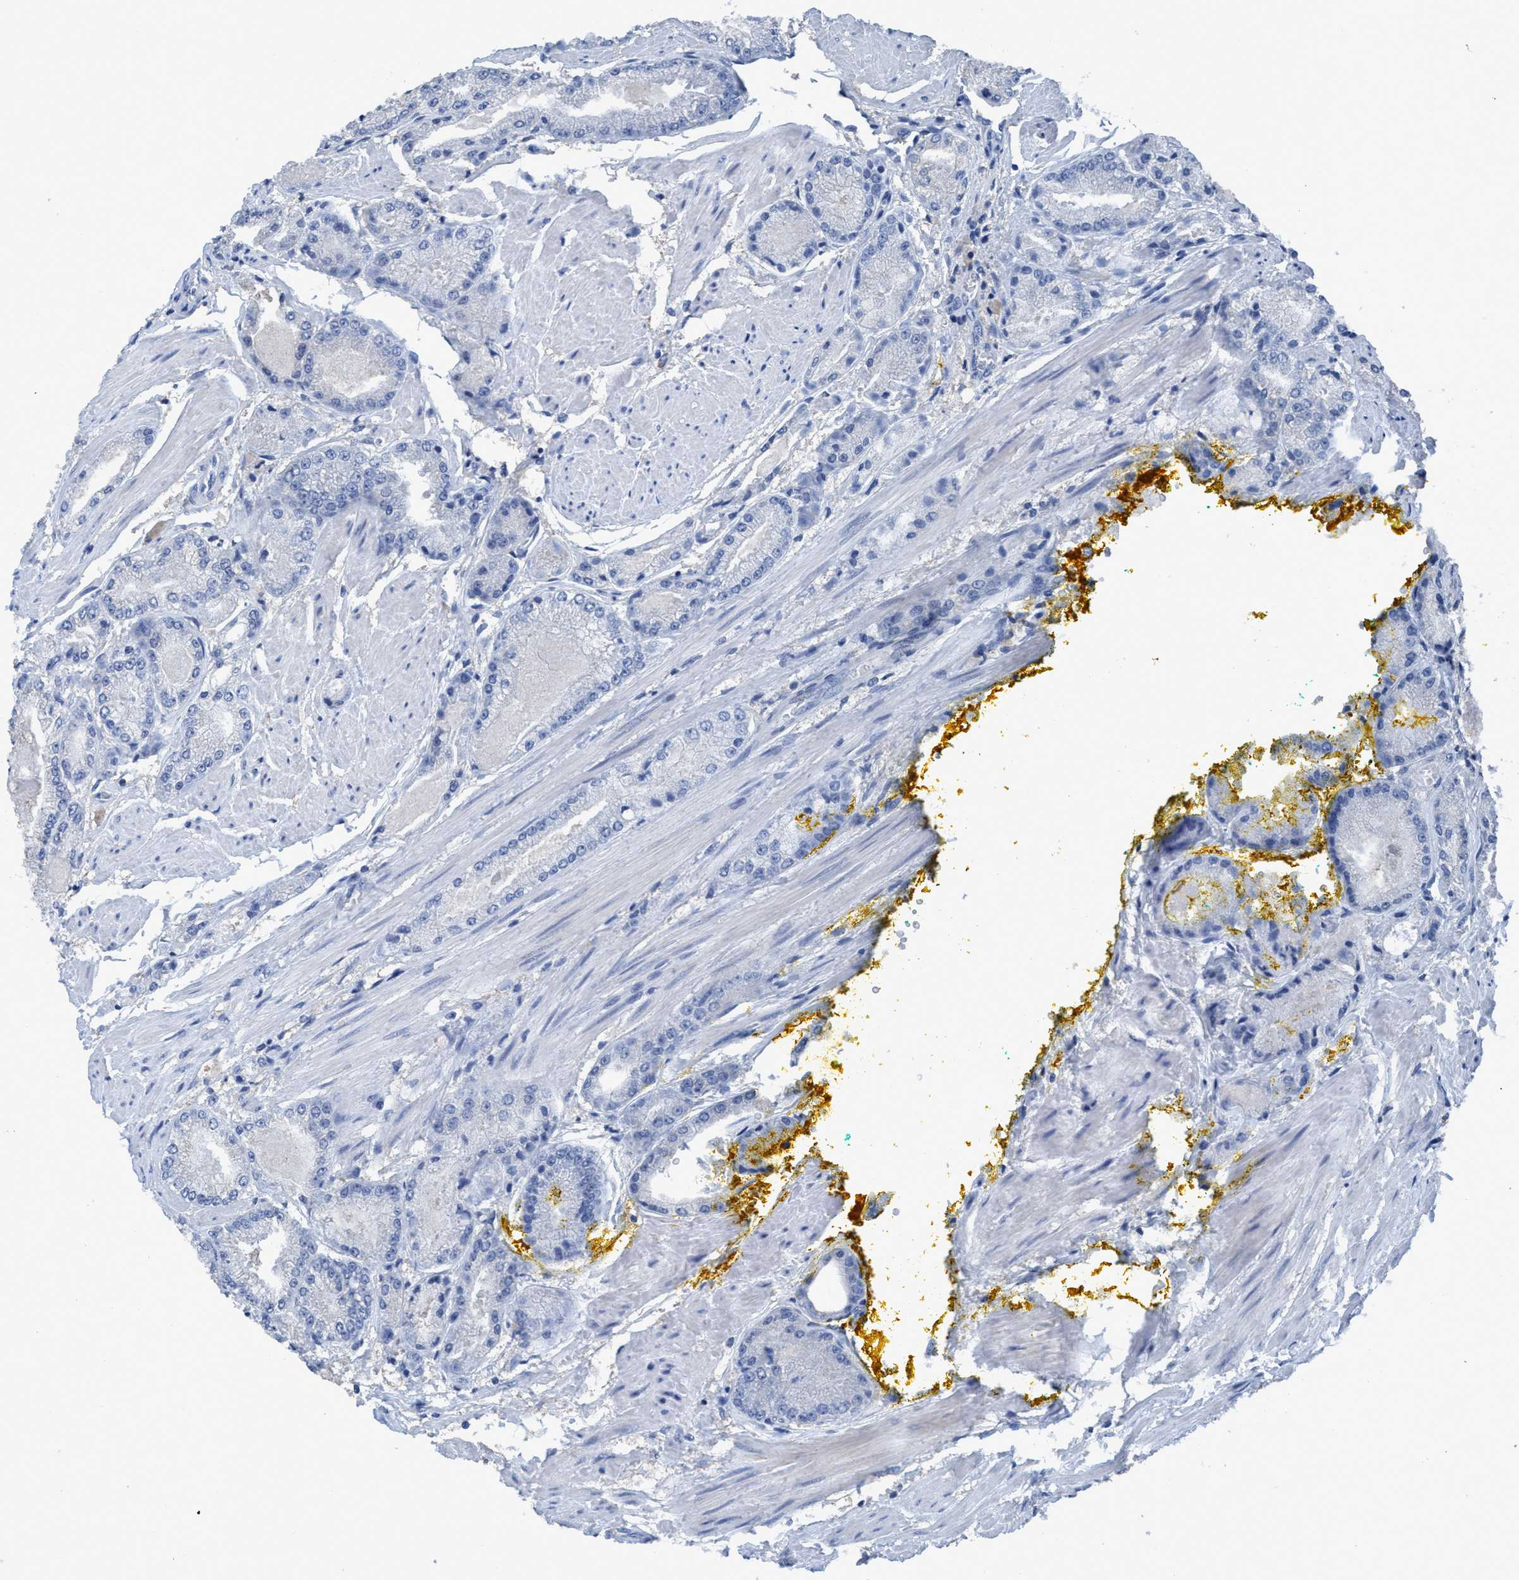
{"staining": {"intensity": "negative", "quantity": "none", "location": "none"}, "tissue": "prostate cancer", "cell_type": "Tumor cells", "image_type": "cancer", "snomed": [{"axis": "morphology", "description": "Adenocarcinoma, Low grade"}, {"axis": "topography", "description": "Prostate"}], "caption": "IHC photomicrograph of neoplastic tissue: human prostate cancer stained with DAB exhibits no significant protein expression in tumor cells. (DAB (3,3'-diaminobenzidine) immunohistochemistry (IHC) with hematoxylin counter stain).", "gene": "DNAI1", "patient": {"sex": "male", "age": 60}}